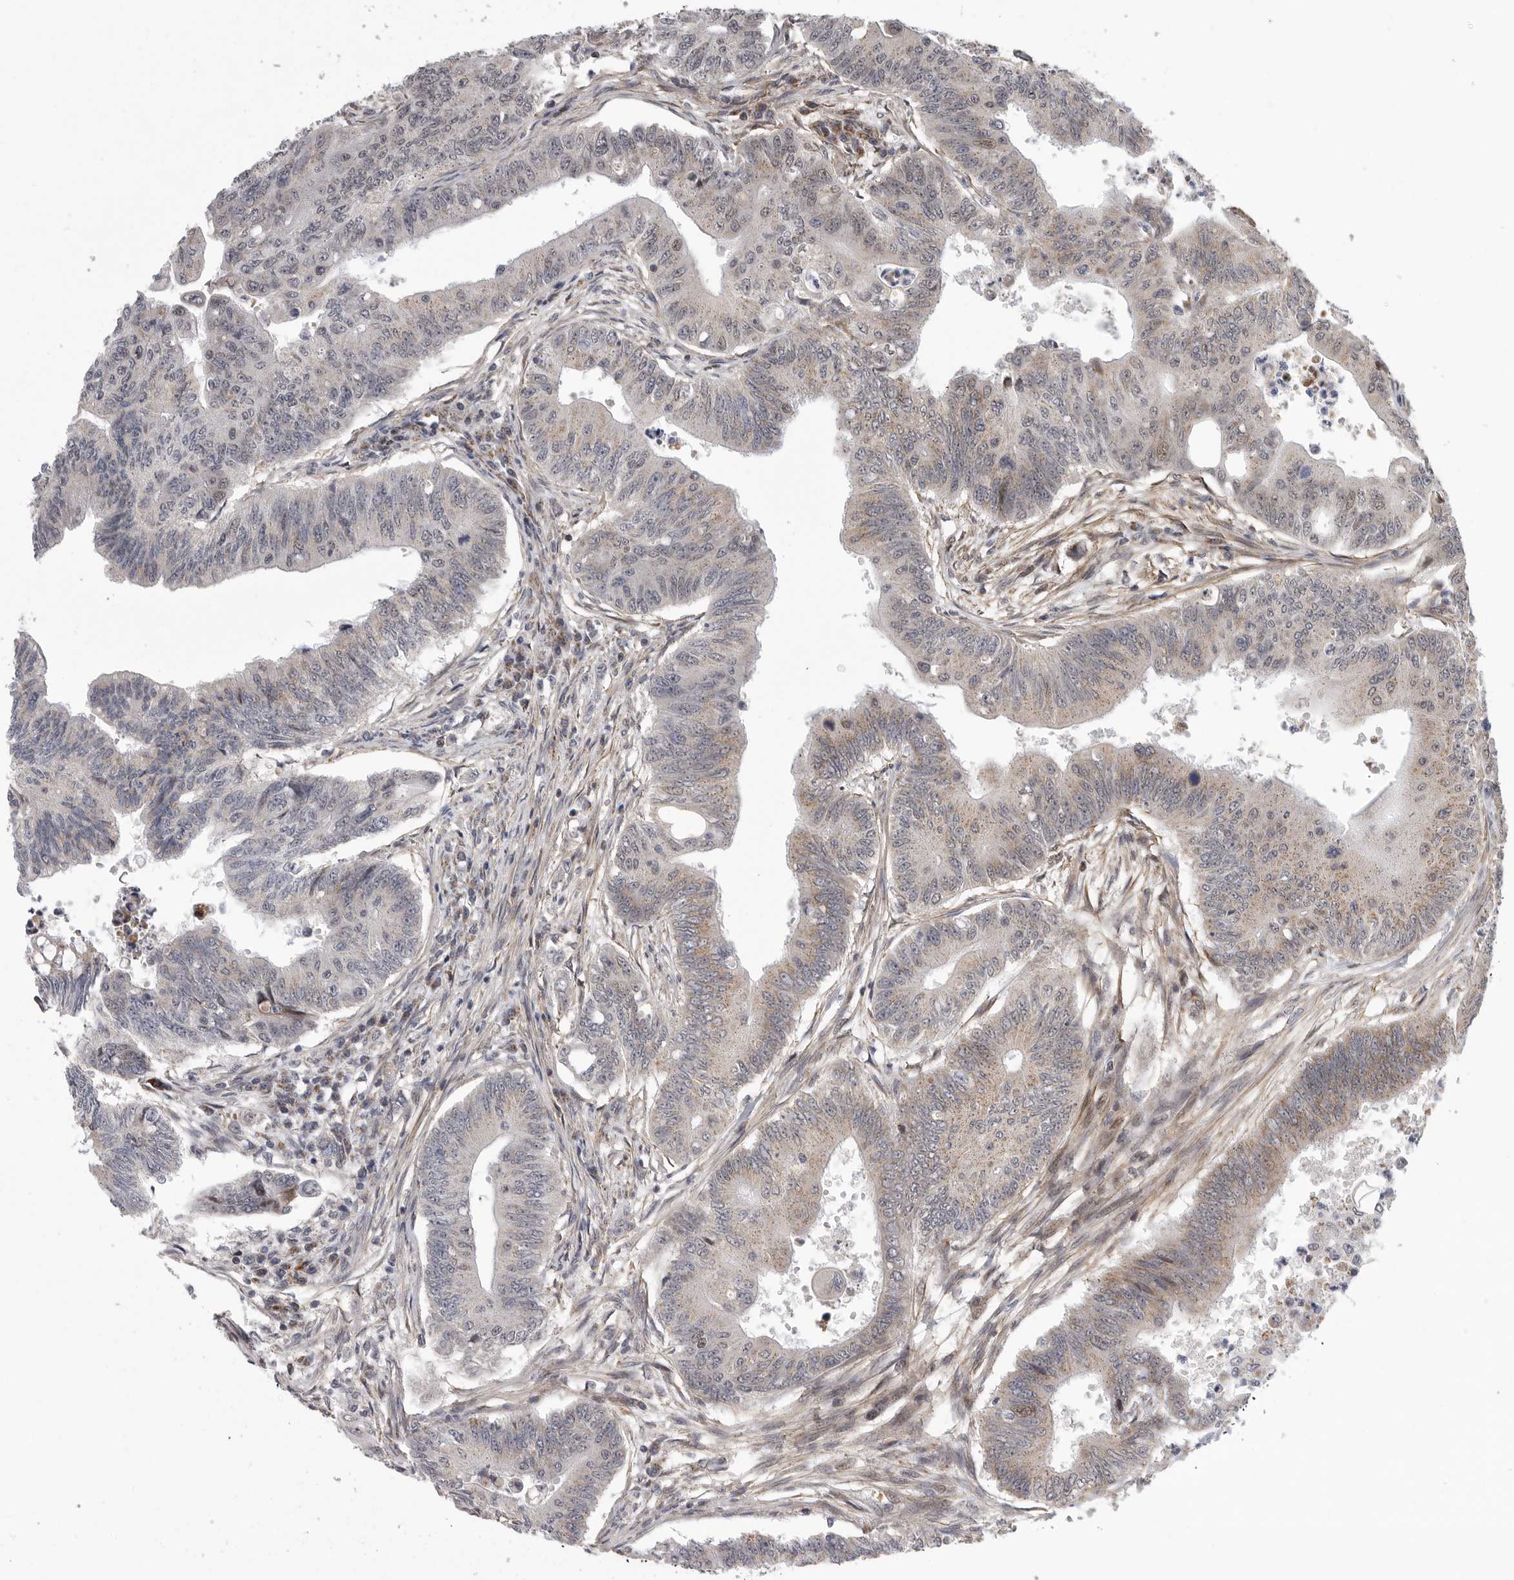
{"staining": {"intensity": "weak", "quantity": "25%-75%", "location": "cytoplasmic/membranous"}, "tissue": "colorectal cancer", "cell_type": "Tumor cells", "image_type": "cancer", "snomed": [{"axis": "morphology", "description": "Adenoma, NOS"}, {"axis": "morphology", "description": "Adenocarcinoma, NOS"}, {"axis": "topography", "description": "Colon"}], "caption": "Tumor cells display weak cytoplasmic/membranous positivity in approximately 25%-75% of cells in colorectal cancer.", "gene": "TMPRSS11F", "patient": {"sex": "male", "age": 79}}